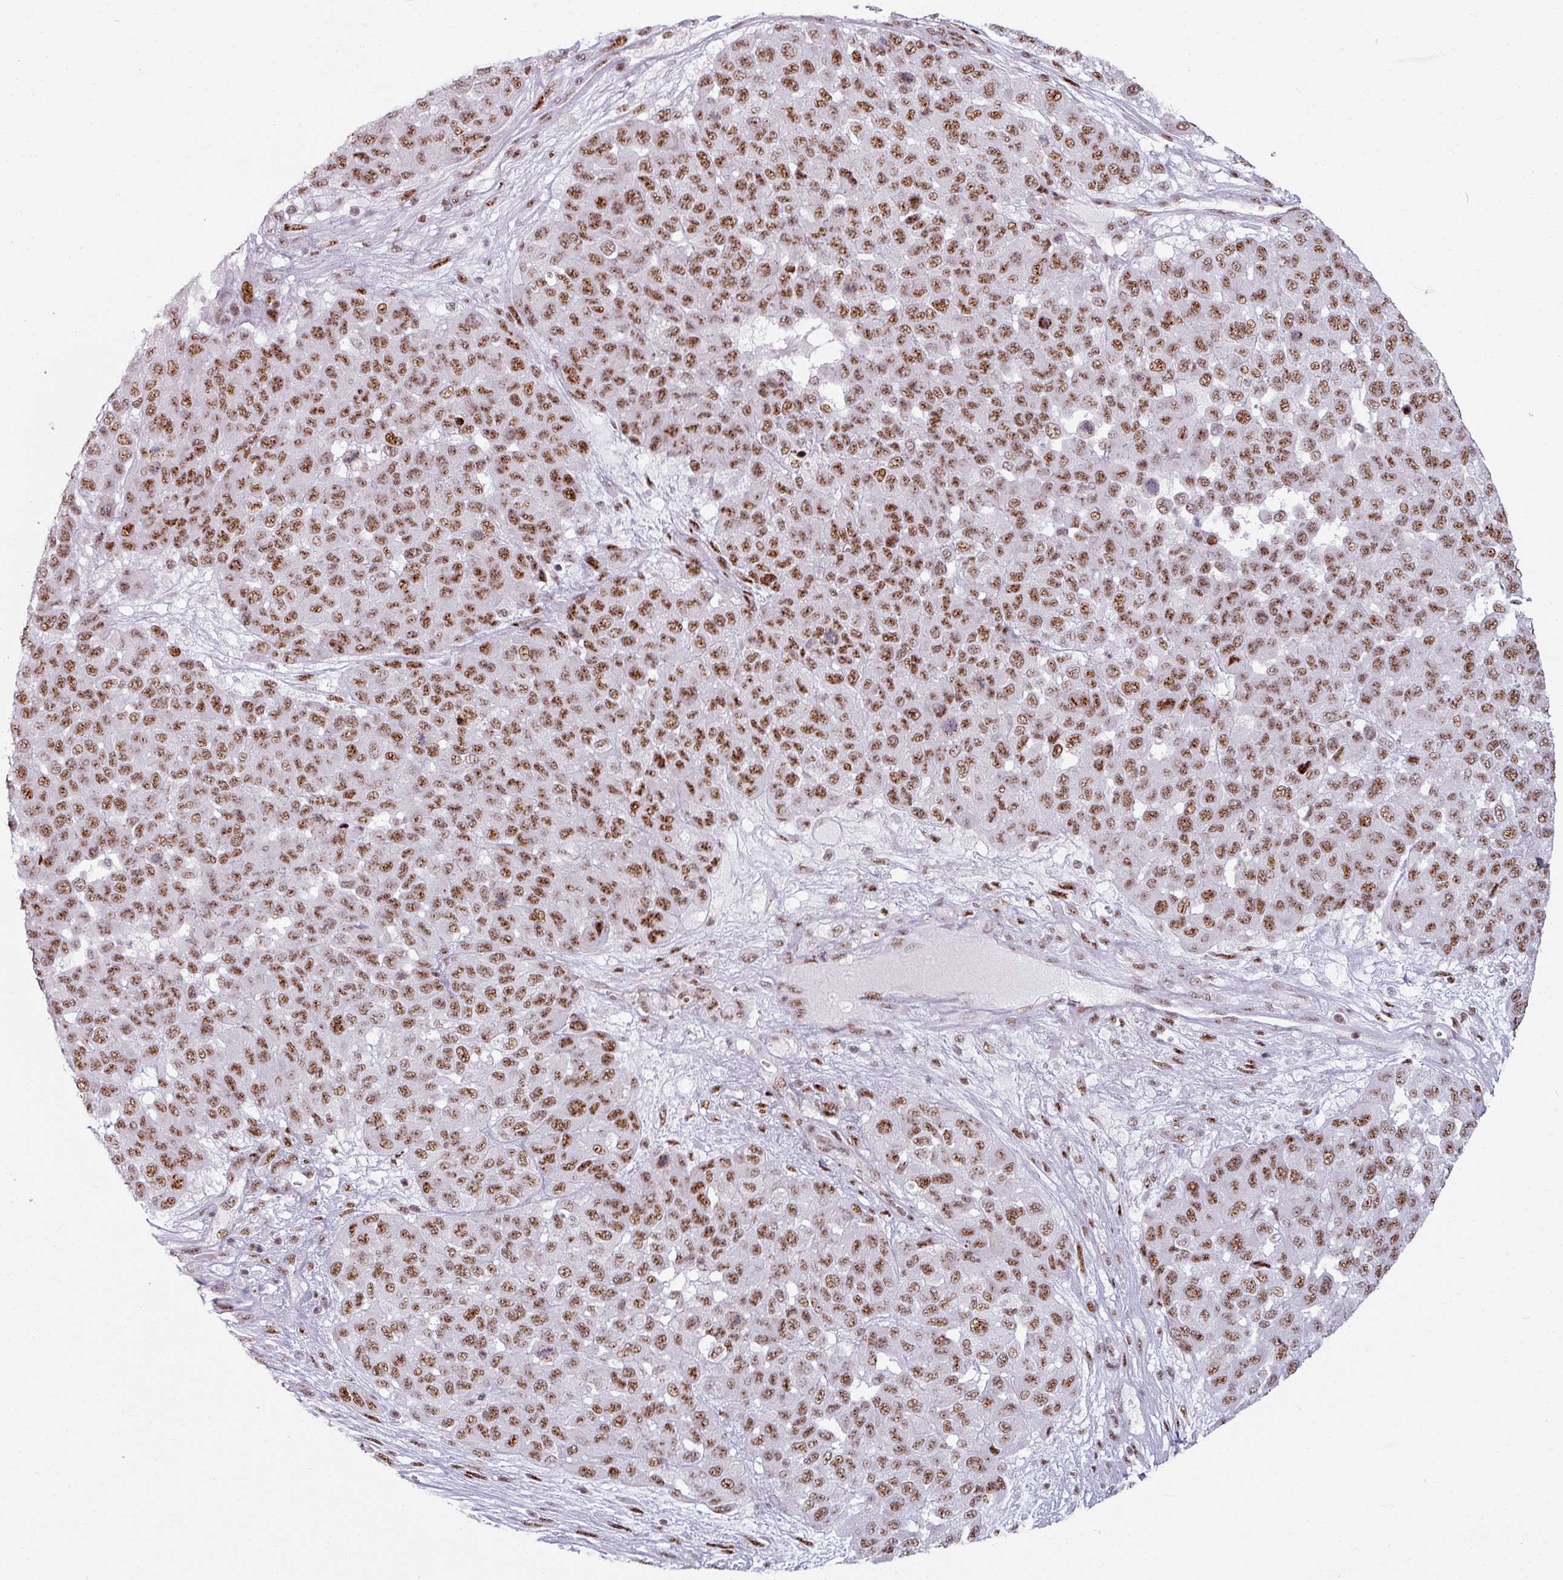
{"staining": {"intensity": "moderate", "quantity": ">75%", "location": "nuclear"}, "tissue": "melanoma", "cell_type": "Tumor cells", "image_type": "cancer", "snomed": [{"axis": "morphology", "description": "Malignant melanoma, NOS"}, {"axis": "topography", "description": "Skin"}], "caption": "Moderate nuclear expression for a protein is present in about >75% of tumor cells of malignant melanoma using immunohistochemistry (IHC).", "gene": "NCOR1", "patient": {"sex": "male", "age": 62}}